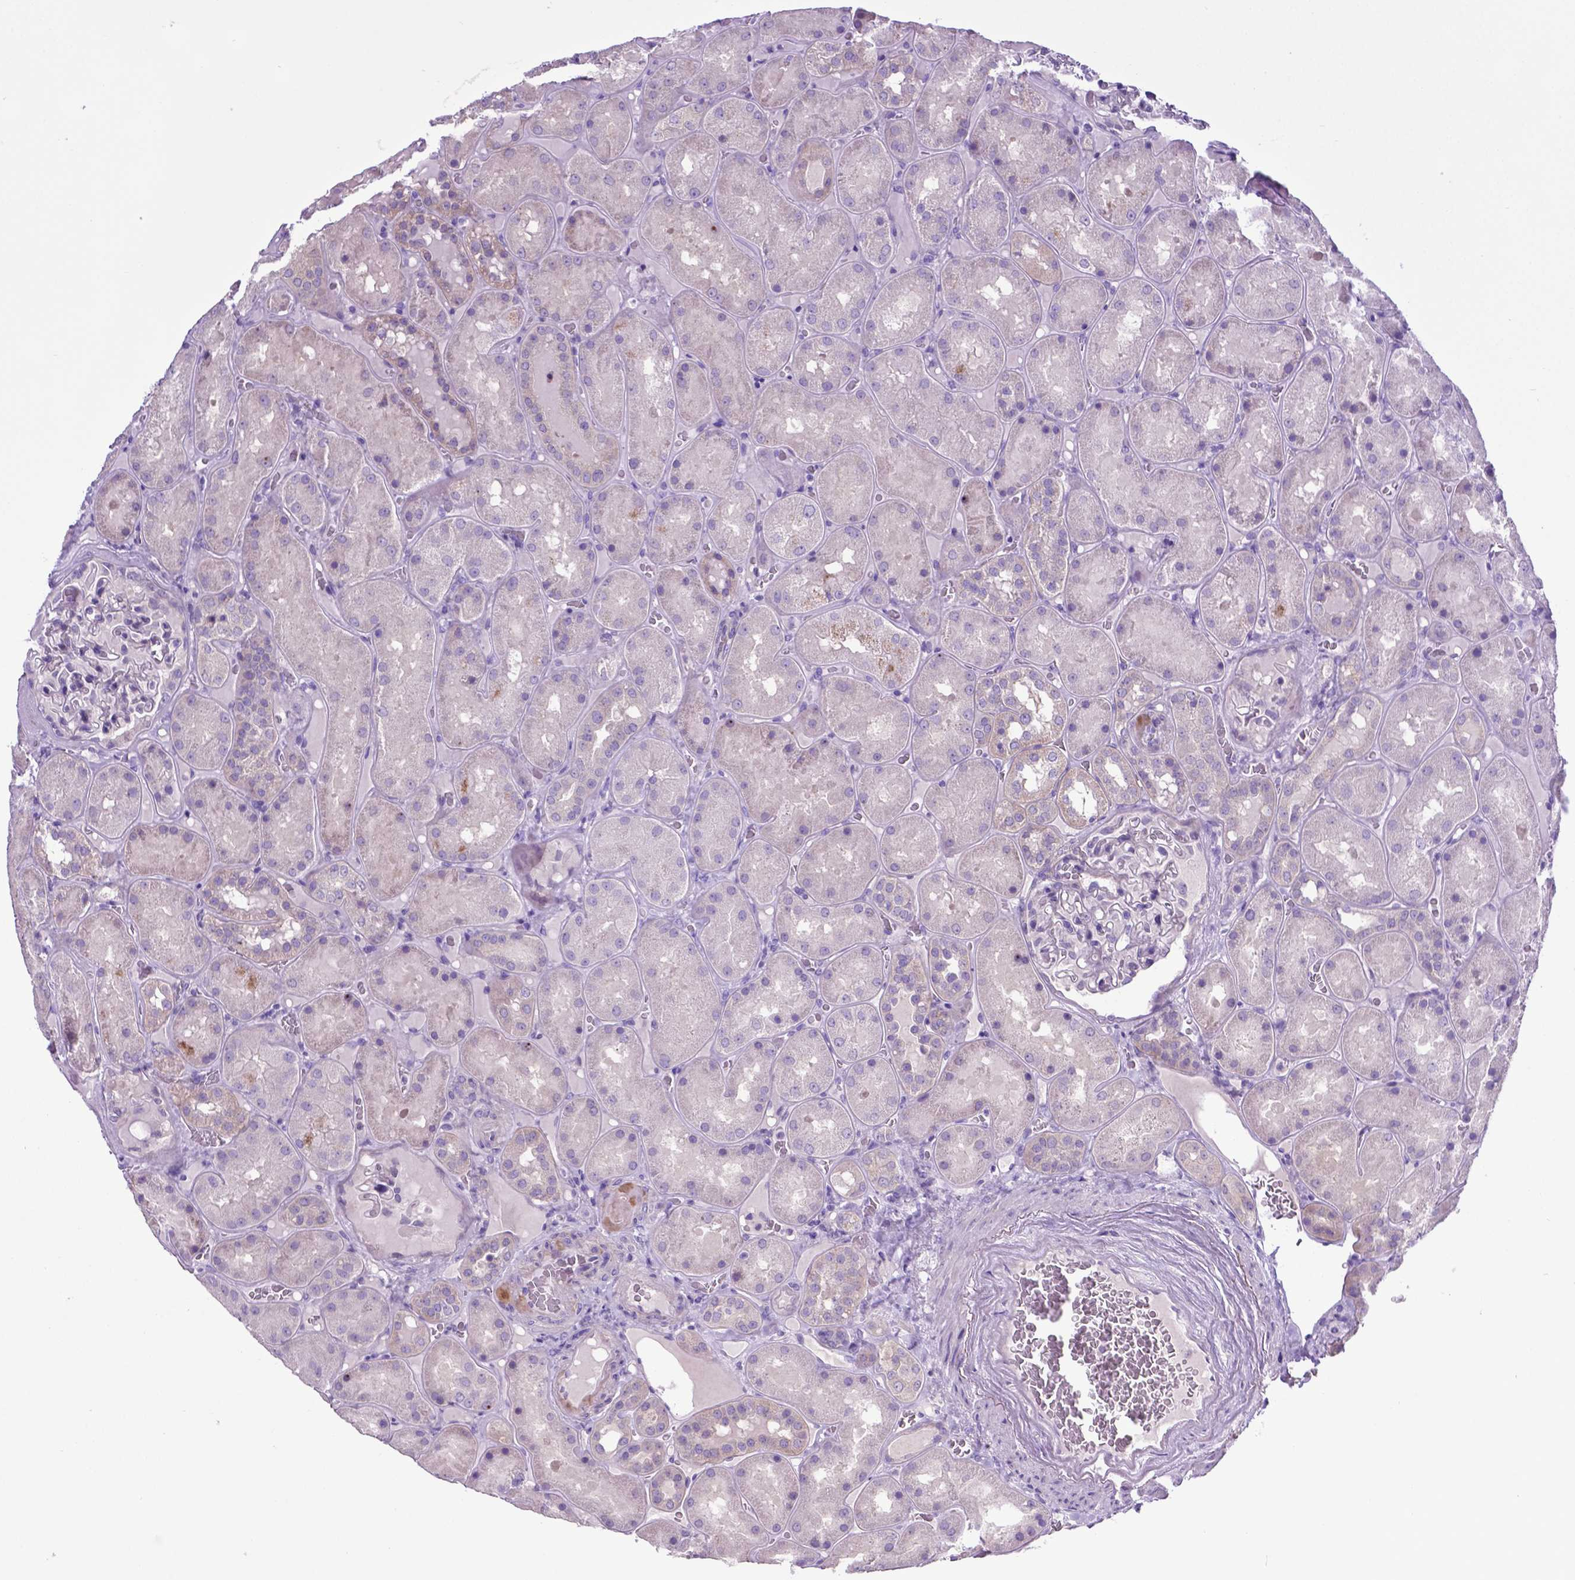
{"staining": {"intensity": "negative", "quantity": "none", "location": "none"}, "tissue": "kidney", "cell_type": "Cells in glomeruli", "image_type": "normal", "snomed": [{"axis": "morphology", "description": "Normal tissue, NOS"}, {"axis": "topography", "description": "Kidney"}], "caption": "DAB immunohistochemical staining of benign human kidney shows no significant staining in cells in glomeruli. The staining is performed using DAB (3,3'-diaminobenzidine) brown chromogen with nuclei counter-stained in using hematoxylin.", "gene": "ADRA2B", "patient": {"sex": "male", "age": 73}}